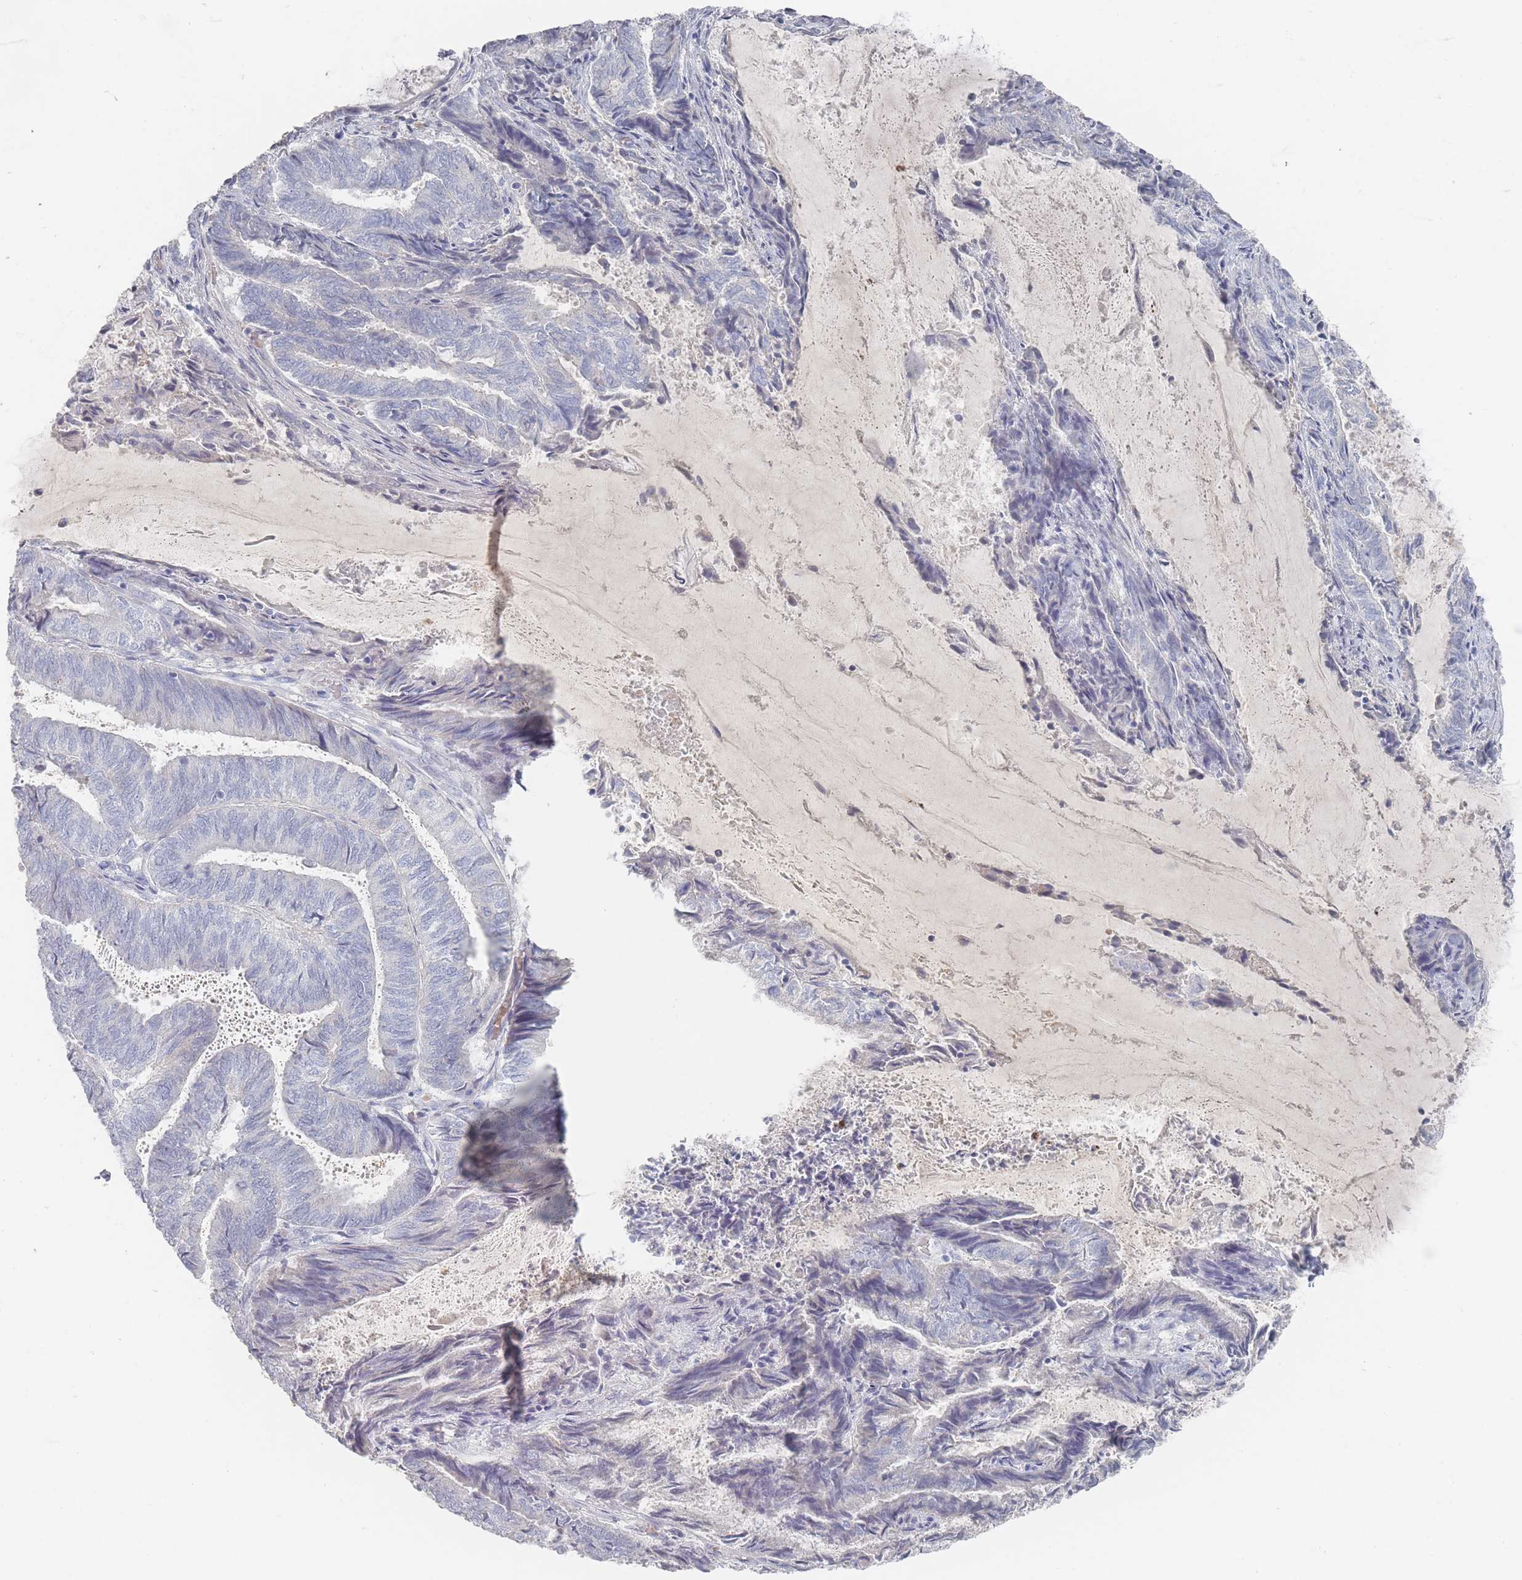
{"staining": {"intensity": "negative", "quantity": "none", "location": "none"}, "tissue": "endometrial cancer", "cell_type": "Tumor cells", "image_type": "cancer", "snomed": [{"axis": "morphology", "description": "Adenocarcinoma, NOS"}, {"axis": "topography", "description": "Endometrium"}], "caption": "Immunohistochemical staining of human endometrial adenocarcinoma displays no significant positivity in tumor cells.", "gene": "HELZ2", "patient": {"sex": "female", "age": 80}}